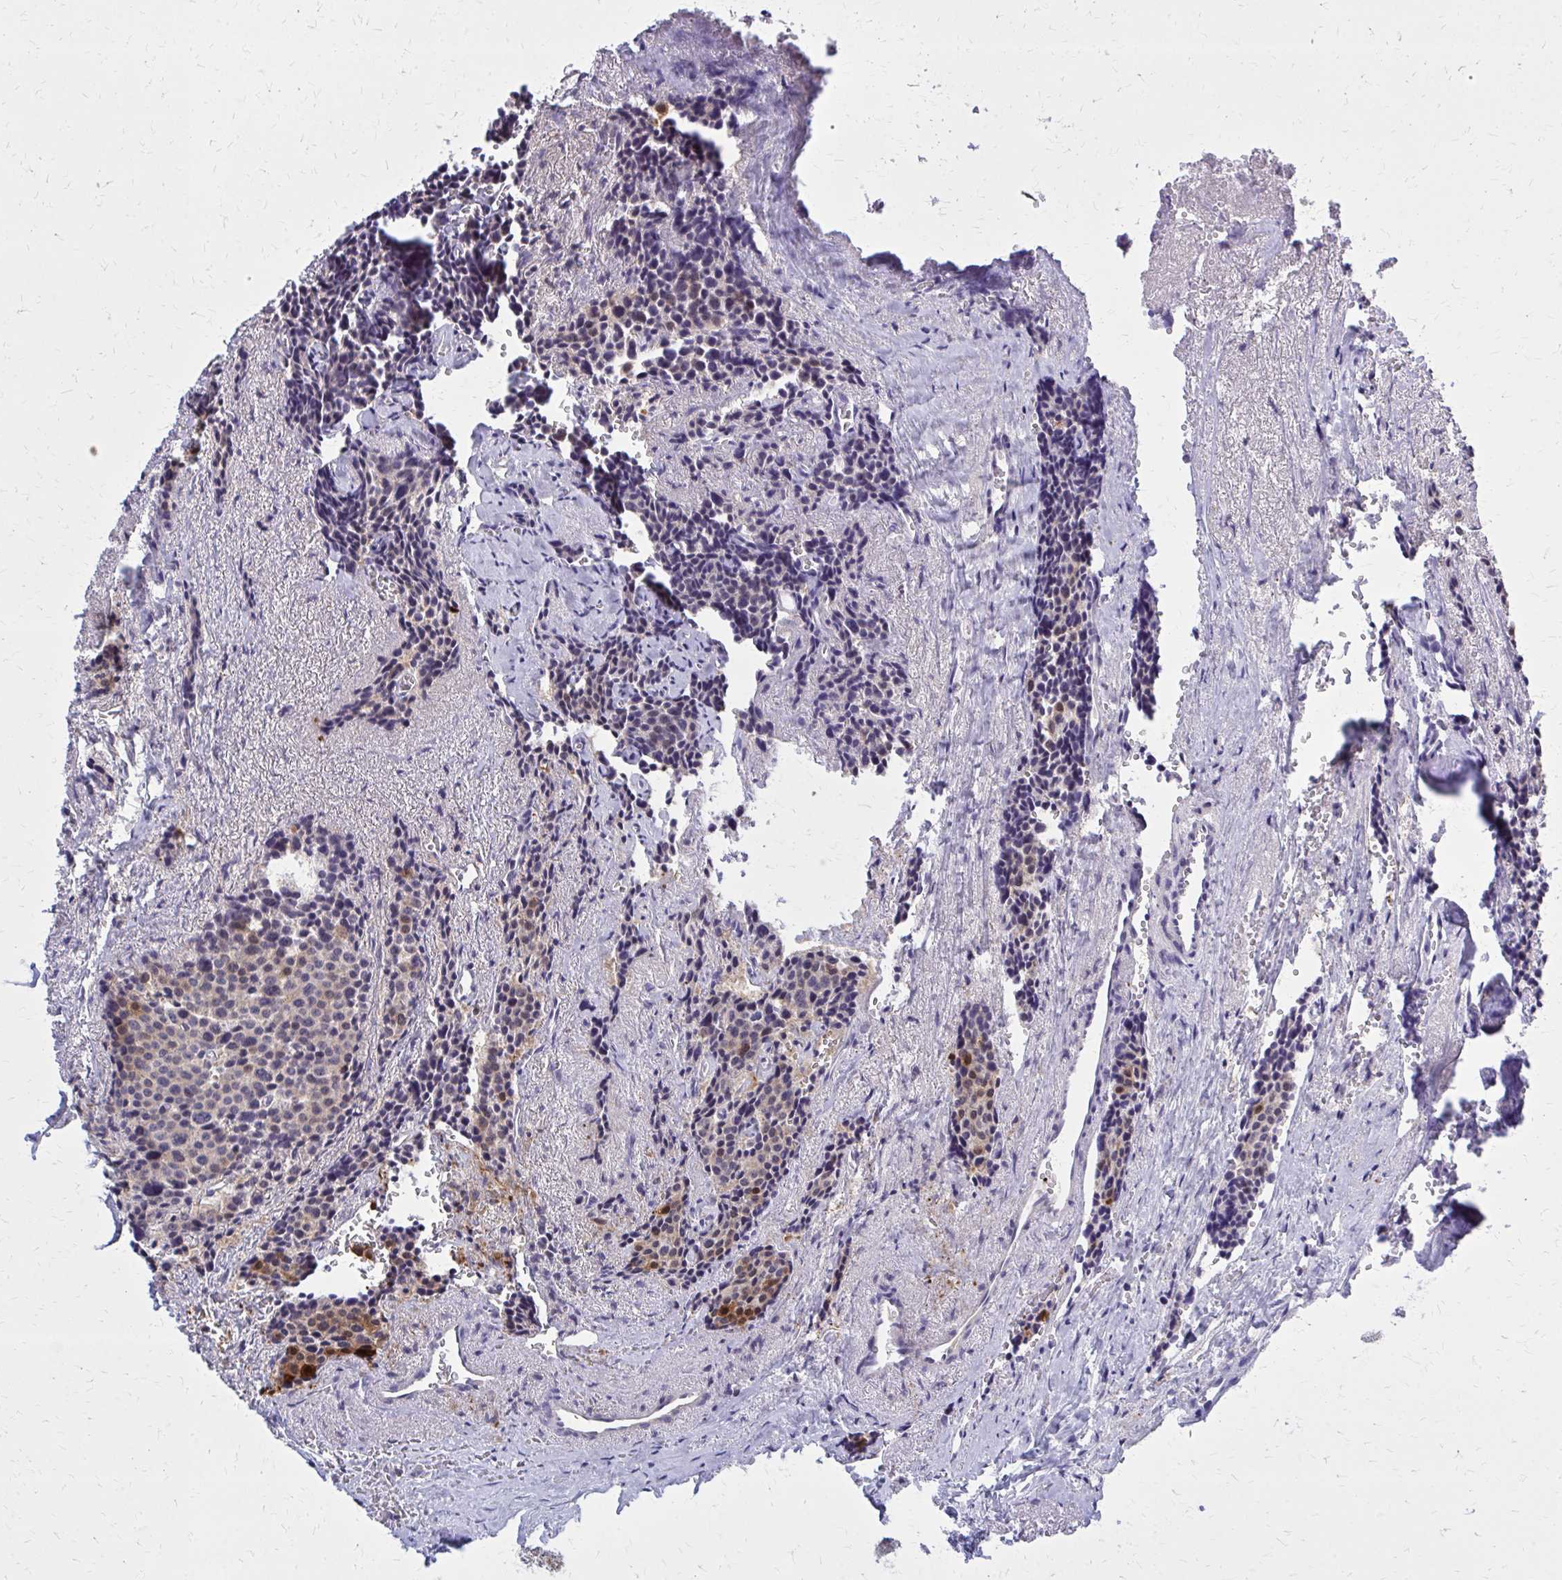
{"staining": {"intensity": "strong", "quantity": "25%-75%", "location": "cytoplasmic/membranous"}, "tissue": "carcinoid", "cell_type": "Tumor cells", "image_type": "cancer", "snomed": [{"axis": "morphology", "description": "Carcinoid, malignant, NOS"}, {"axis": "topography", "description": "Small intestine"}], "caption": "Brown immunohistochemical staining in carcinoid (malignant) shows strong cytoplasmic/membranous expression in about 25%-75% of tumor cells.", "gene": "DBI", "patient": {"sex": "male", "age": 73}}